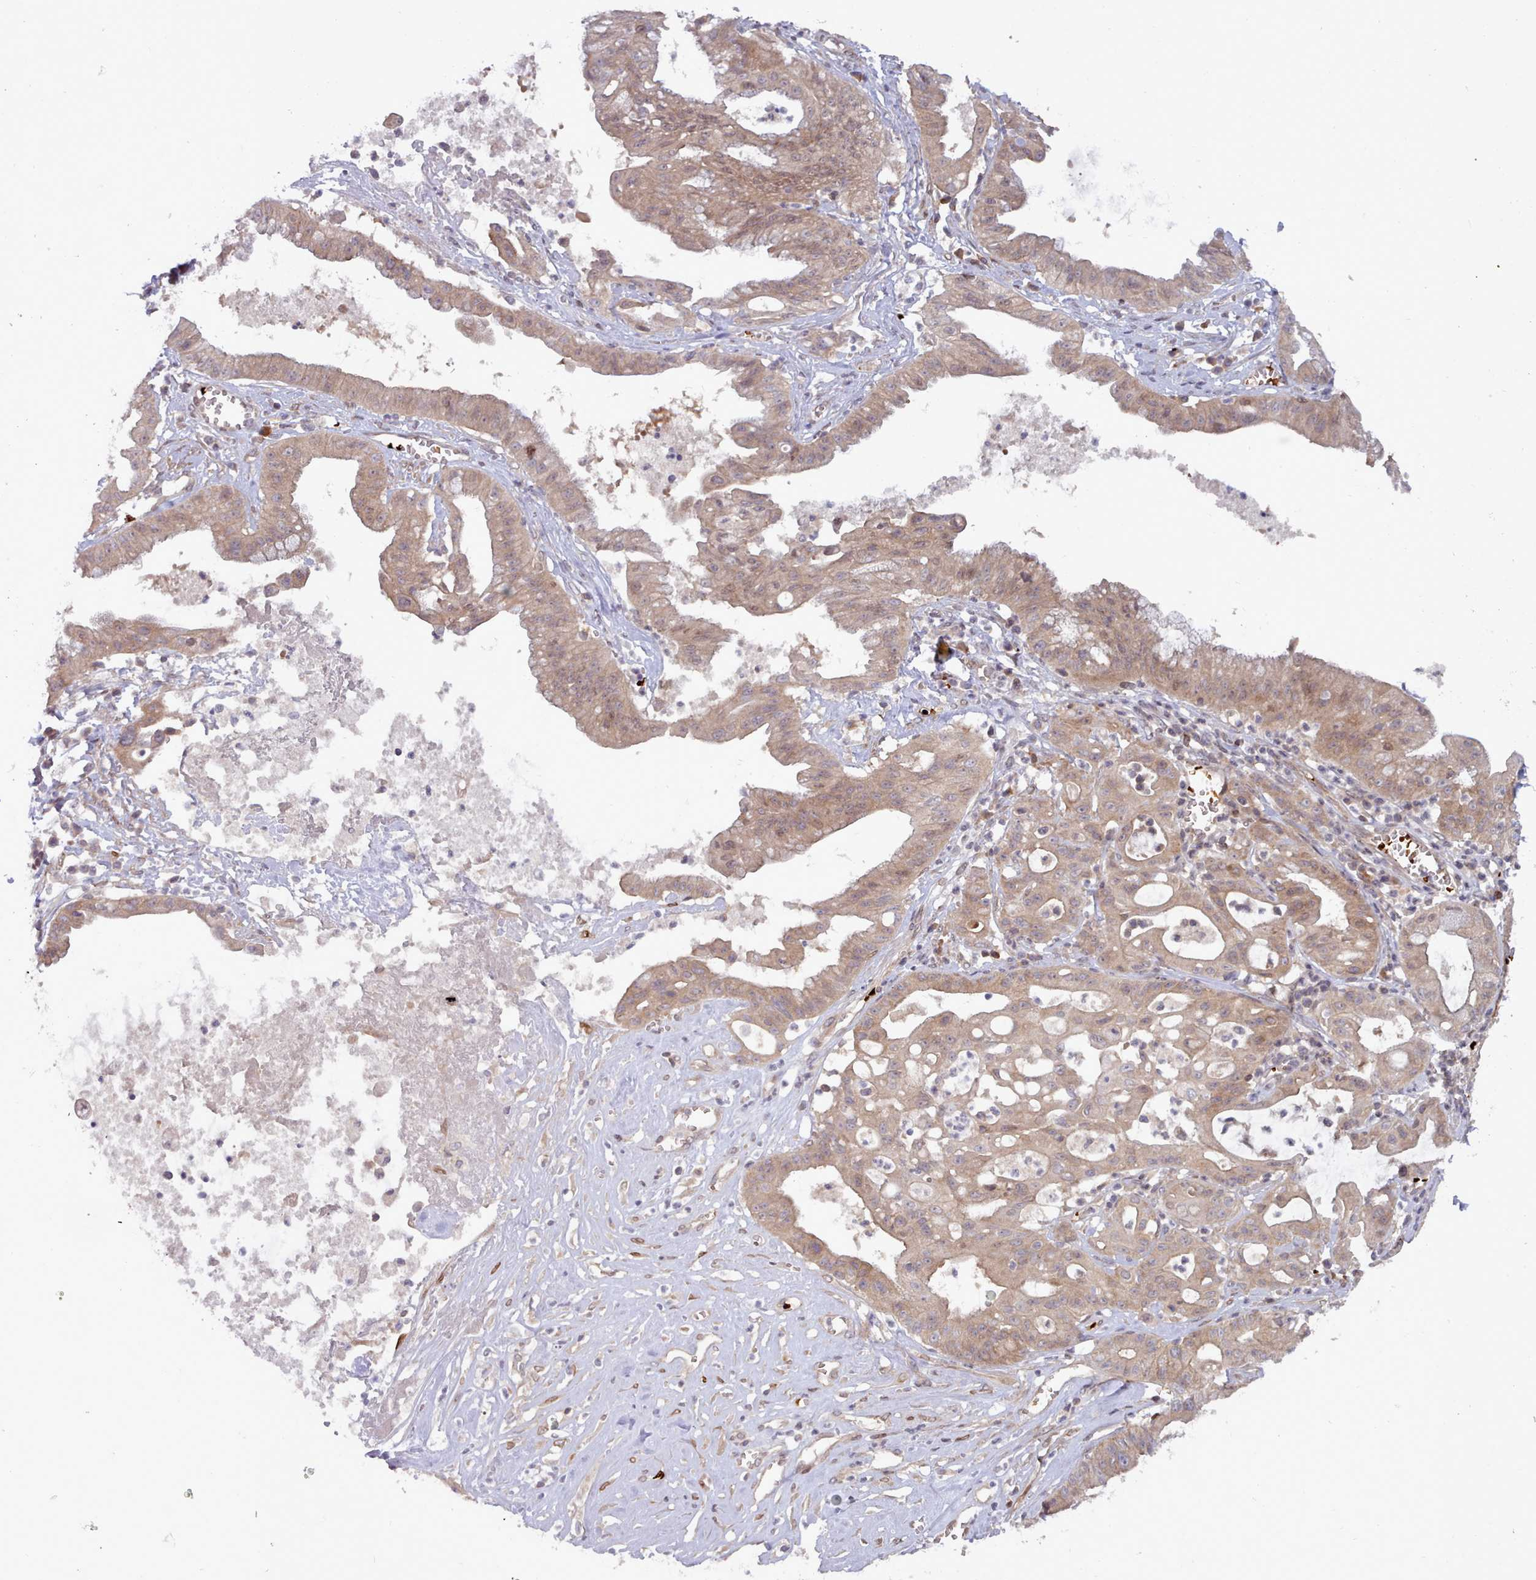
{"staining": {"intensity": "weak", "quantity": ">75%", "location": "cytoplasmic/membranous"}, "tissue": "ovarian cancer", "cell_type": "Tumor cells", "image_type": "cancer", "snomed": [{"axis": "morphology", "description": "Cystadenocarcinoma, mucinous, NOS"}, {"axis": "topography", "description": "Ovary"}], "caption": "Ovarian cancer (mucinous cystadenocarcinoma) stained with a protein marker shows weak staining in tumor cells.", "gene": "UBE2G1", "patient": {"sex": "female", "age": 70}}